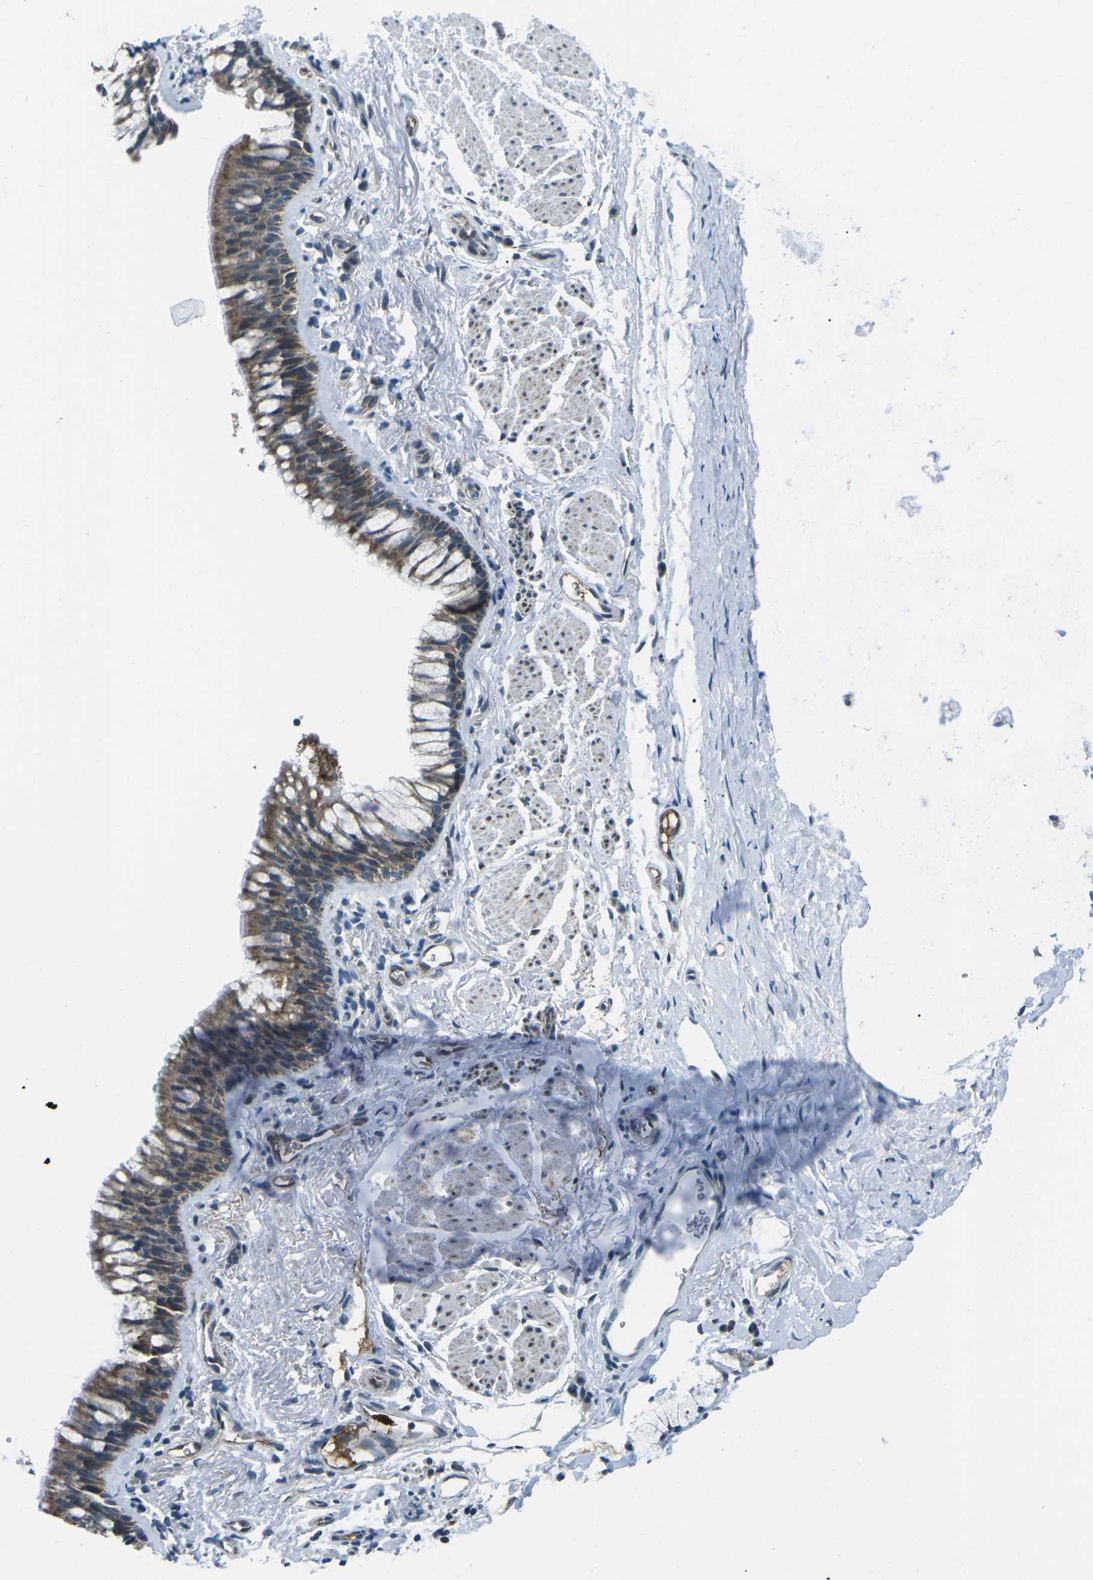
{"staining": {"intensity": "negative", "quantity": "none", "location": "none"}, "tissue": "adipose tissue", "cell_type": "Adipocytes", "image_type": "normal", "snomed": [{"axis": "morphology", "description": "Normal tissue, NOS"}, {"axis": "topography", "description": "Cartilage tissue"}, {"axis": "topography", "description": "Bronchus"}], "caption": "High magnification brightfield microscopy of normal adipose tissue stained with DAB (3,3'-diaminobenzidine) (brown) and counterstained with hematoxylin (blue): adipocytes show no significant positivity.", "gene": "RFESD", "patient": {"sex": "female", "age": 53}}